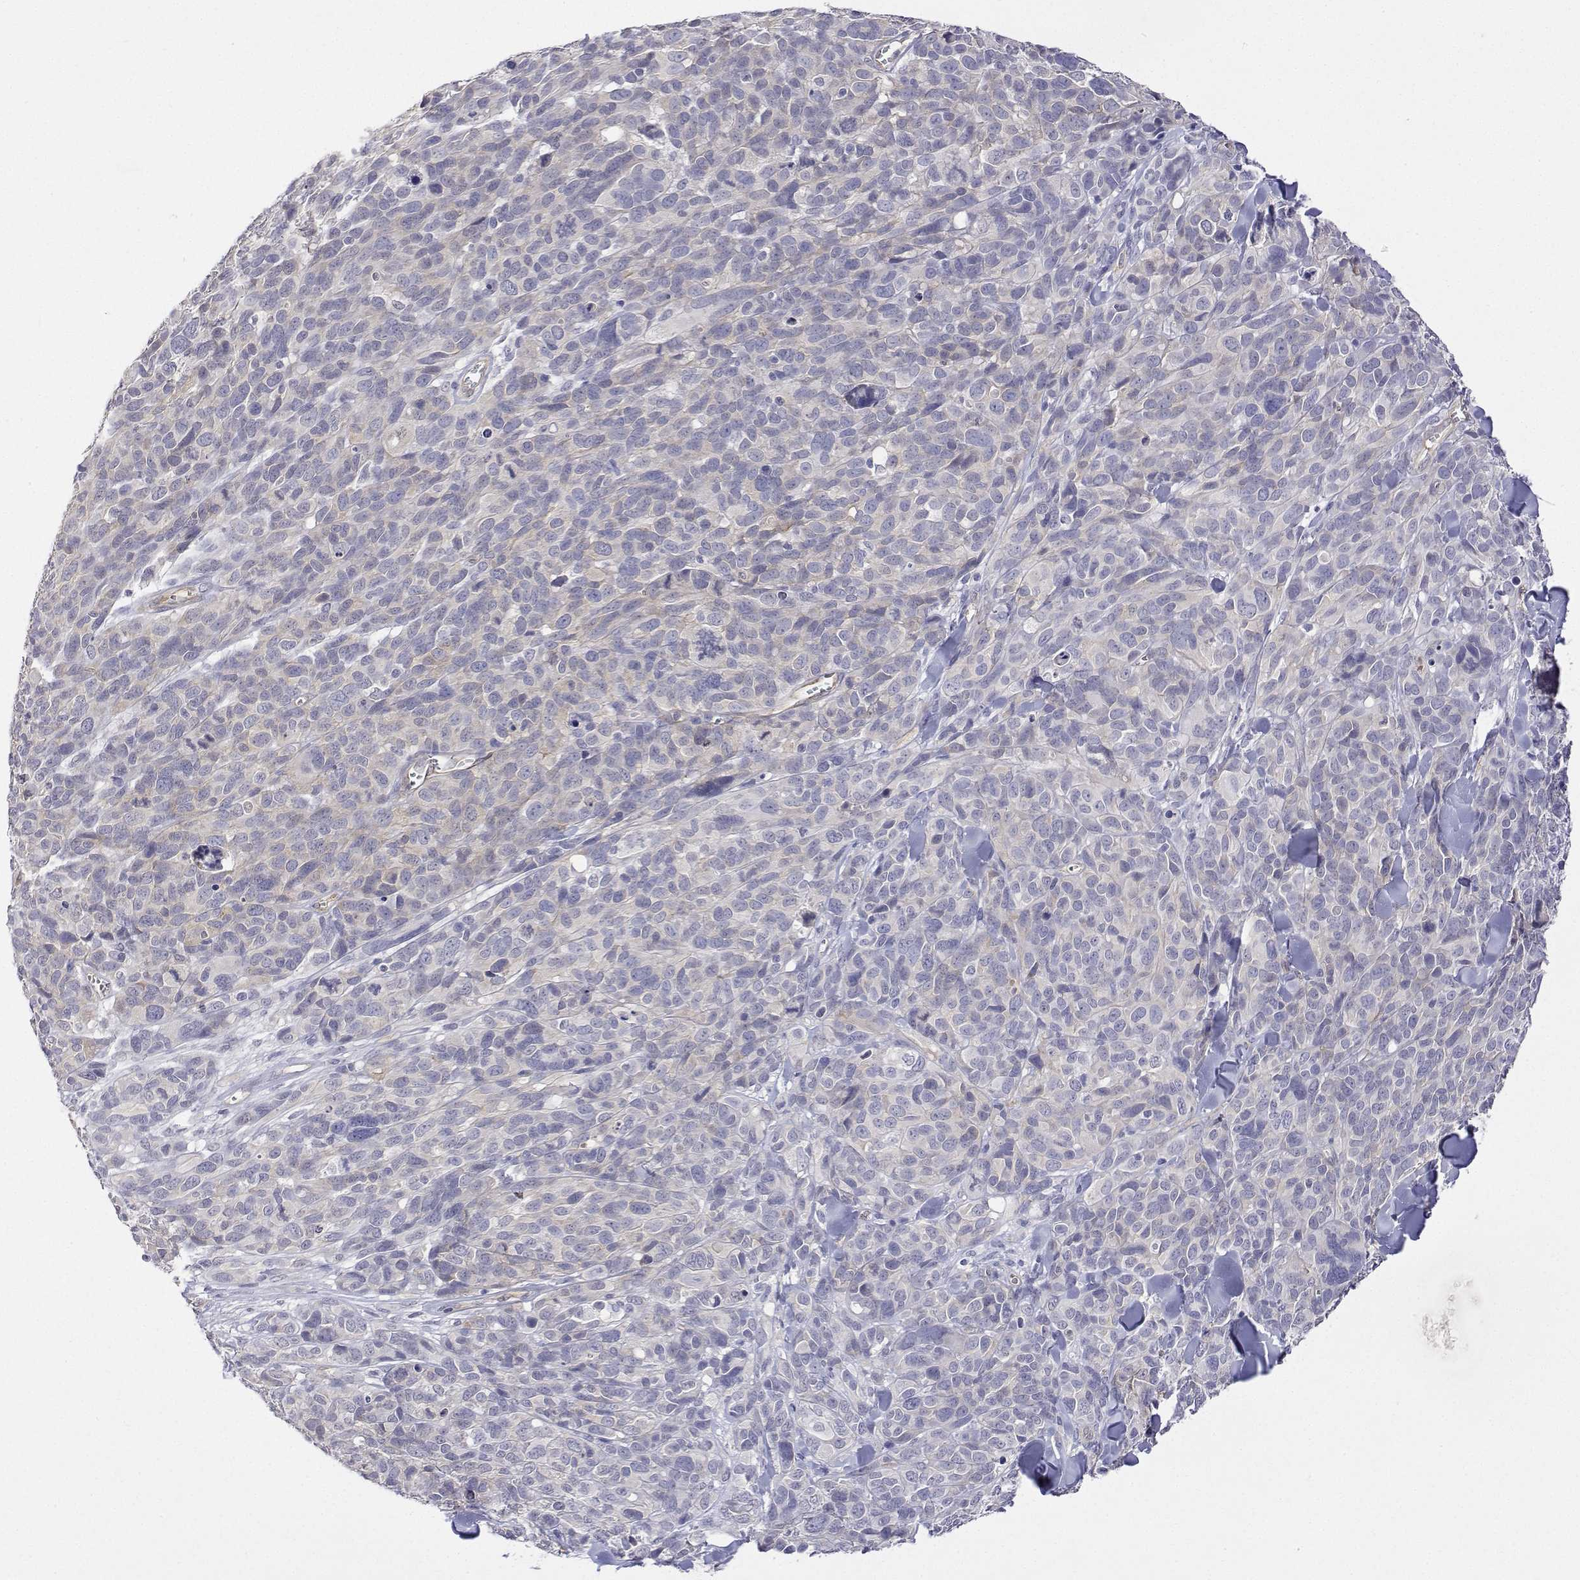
{"staining": {"intensity": "negative", "quantity": "none", "location": "none"}, "tissue": "melanoma", "cell_type": "Tumor cells", "image_type": "cancer", "snomed": [{"axis": "morphology", "description": "Malignant melanoma, NOS"}, {"axis": "topography", "description": "Skin"}], "caption": "DAB immunohistochemical staining of malignant melanoma demonstrates no significant positivity in tumor cells.", "gene": "PLCB1", "patient": {"sex": "male", "age": 51}}